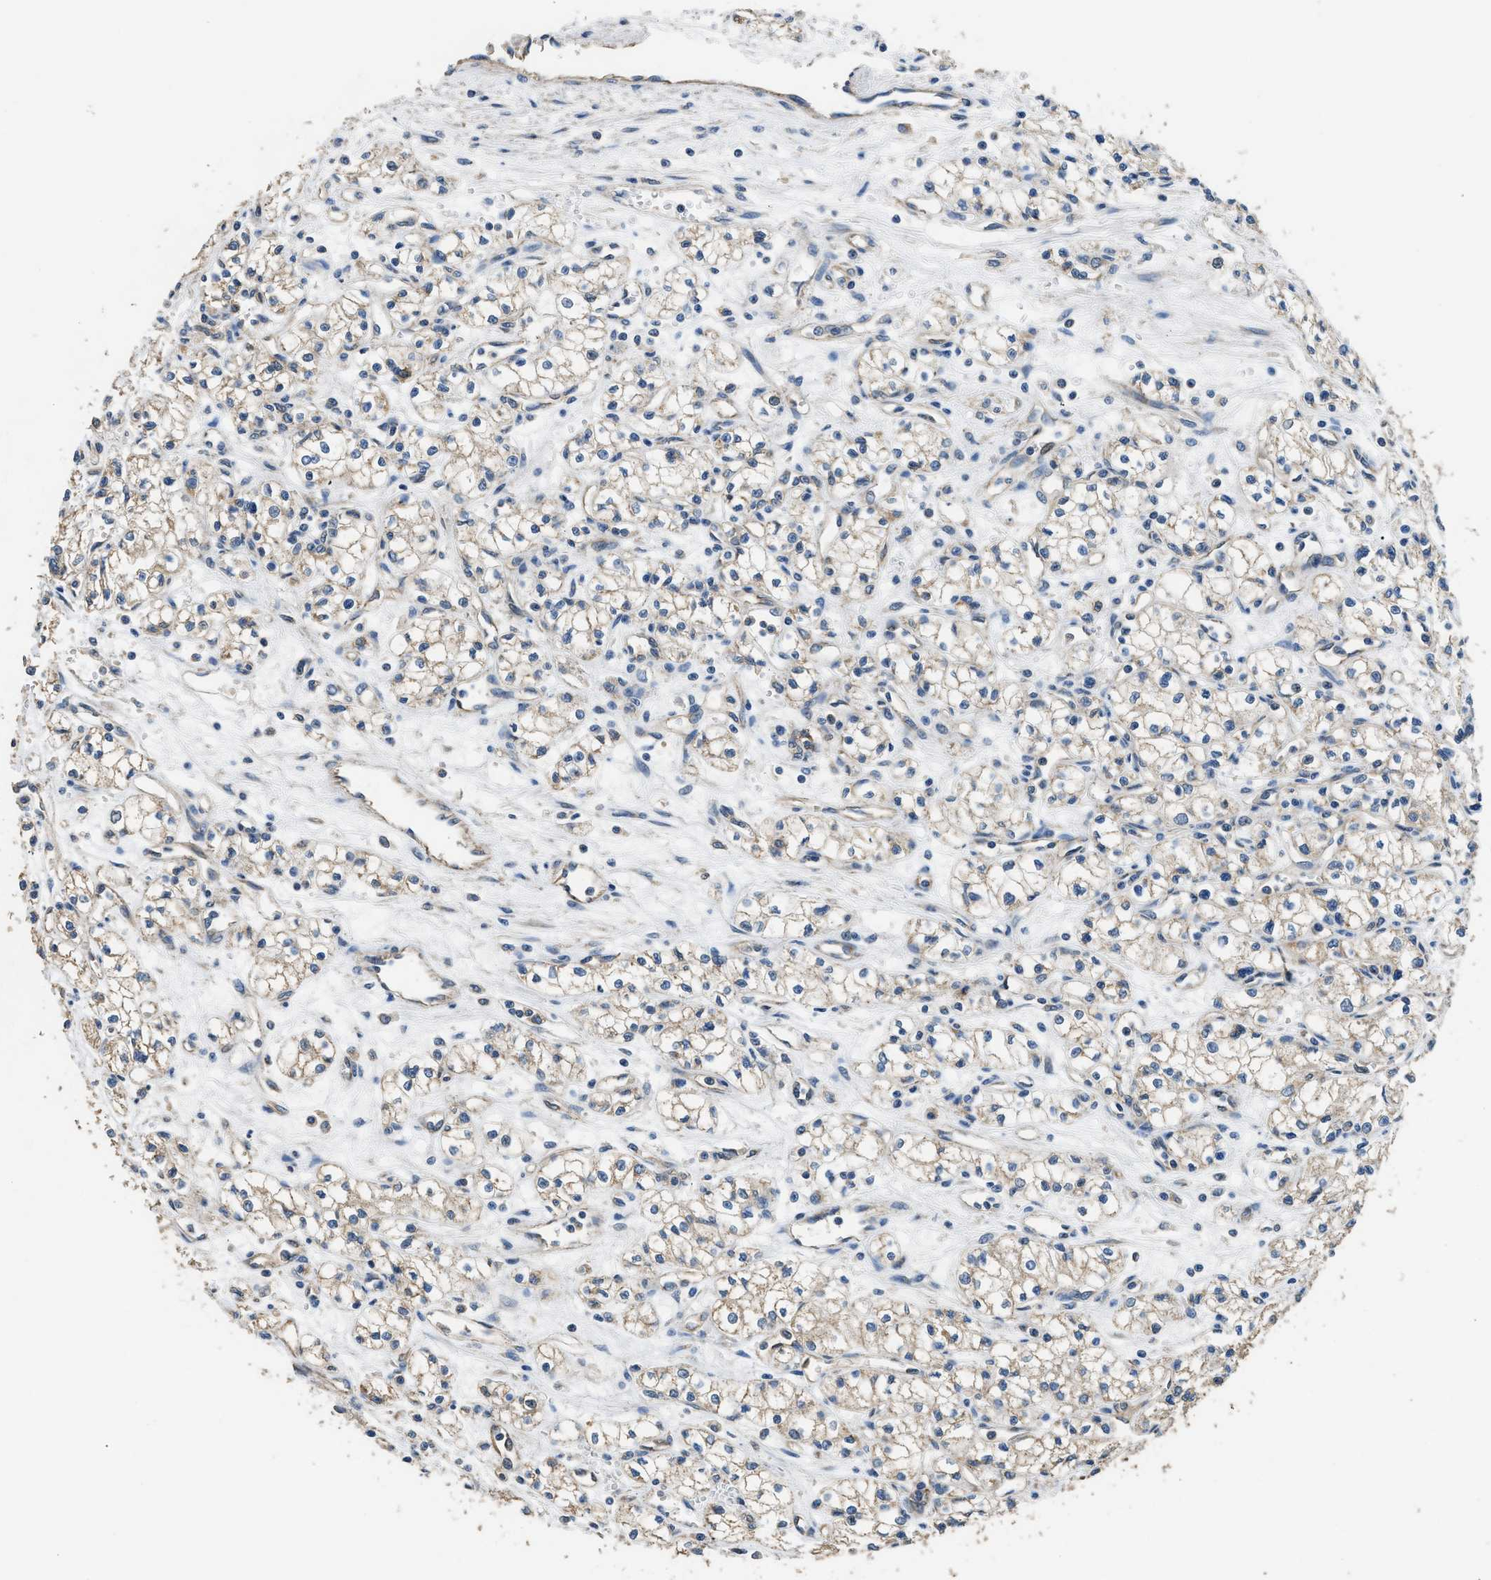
{"staining": {"intensity": "weak", "quantity": "<25%", "location": "cytoplasmic/membranous"}, "tissue": "renal cancer", "cell_type": "Tumor cells", "image_type": "cancer", "snomed": [{"axis": "morphology", "description": "Normal tissue, NOS"}, {"axis": "morphology", "description": "Adenocarcinoma, NOS"}, {"axis": "topography", "description": "Kidney"}], "caption": "An immunohistochemistry photomicrograph of adenocarcinoma (renal) is shown. There is no staining in tumor cells of adenocarcinoma (renal).", "gene": "SSH2", "patient": {"sex": "male", "age": 59}}